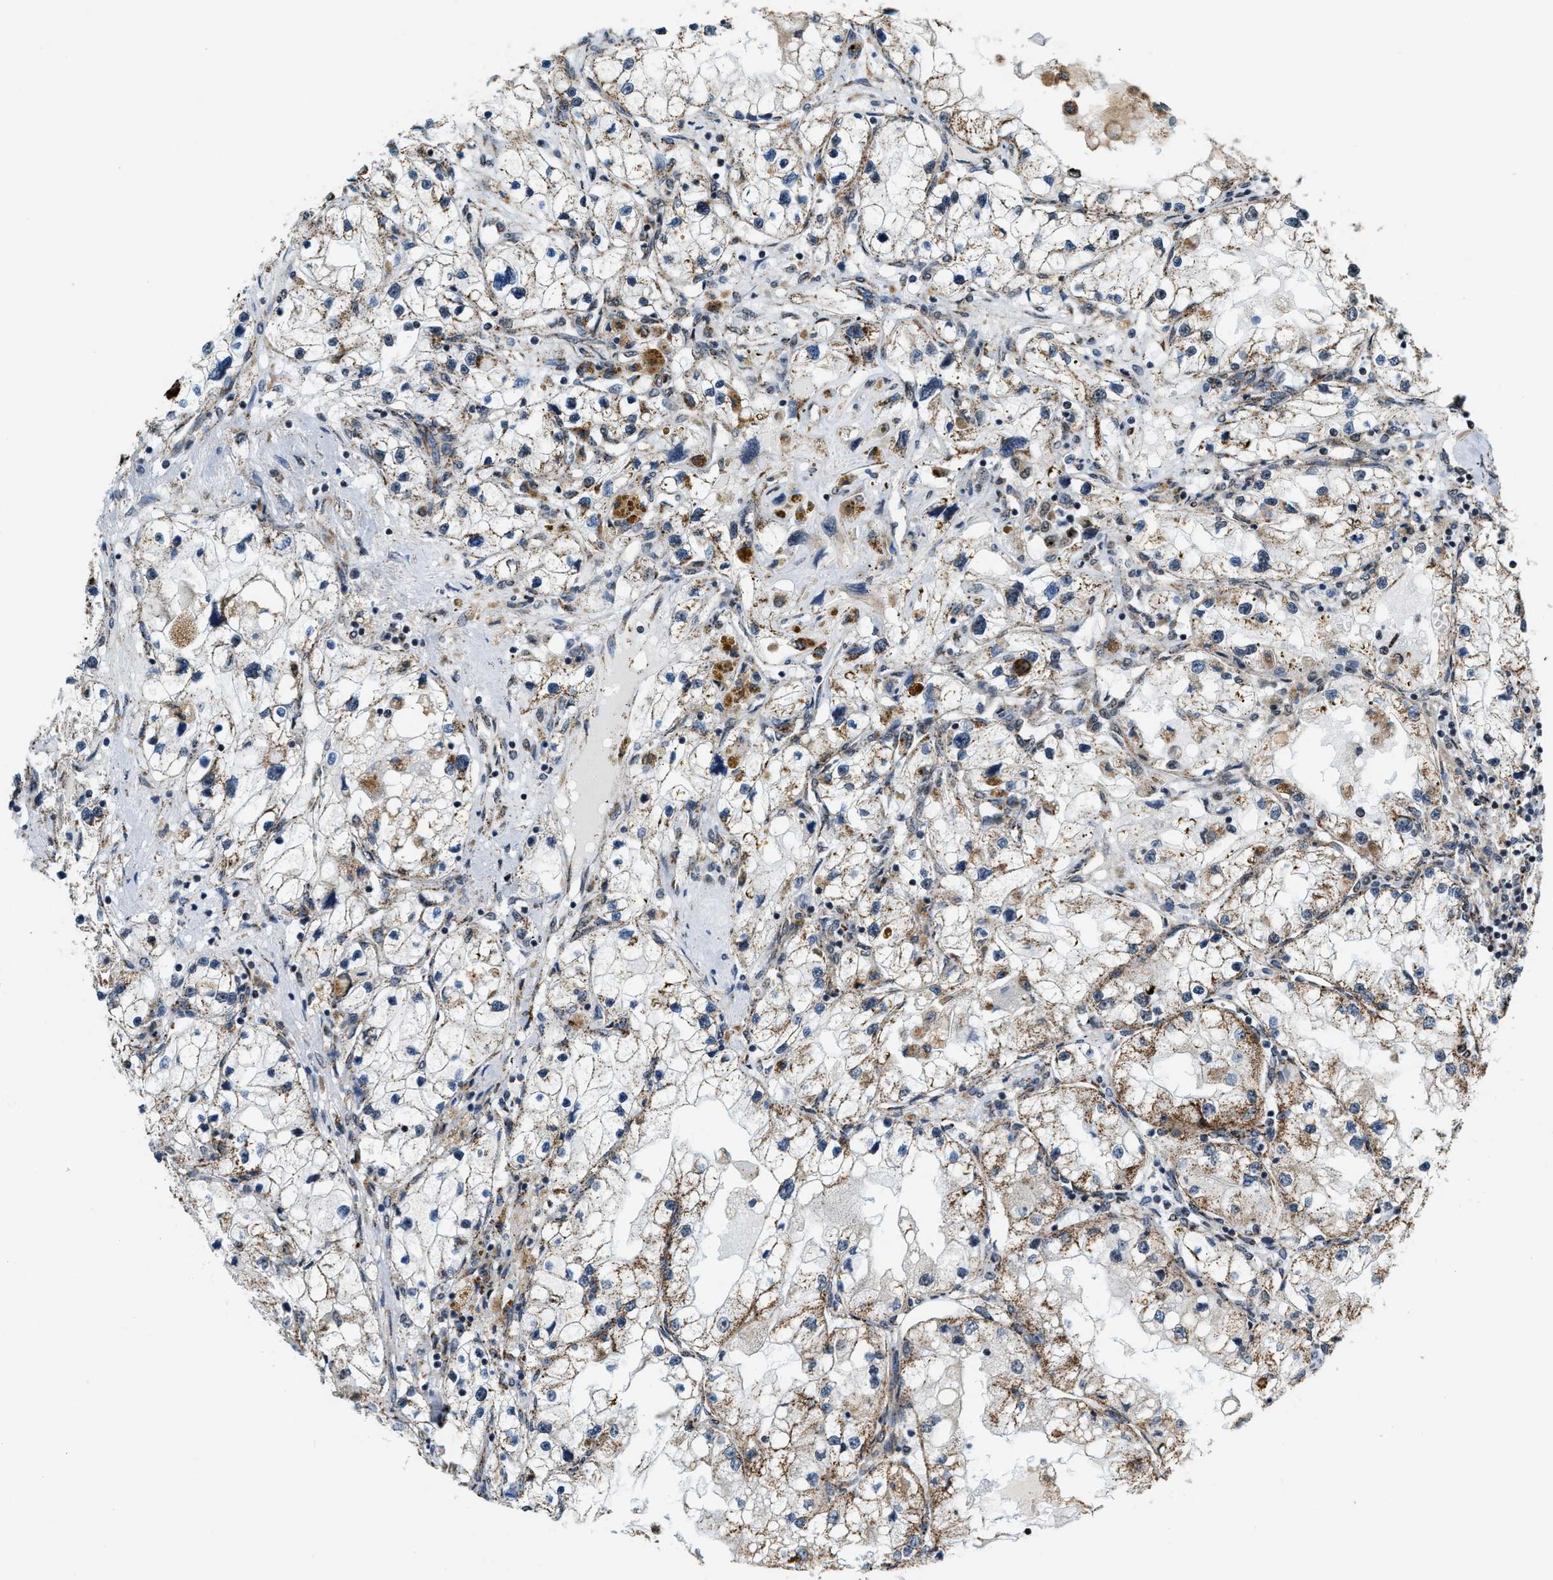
{"staining": {"intensity": "moderate", "quantity": ">75%", "location": "cytoplasmic/membranous"}, "tissue": "renal cancer", "cell_type": "Tumor cells", "image_type": "cancer", "snomed": [{"axis": "morphology", "description": "Adenocarcinoma, NOS"}, {"axis": "topography", "description": "Kidney"}], "caption": "Brown immunohistochemical staining in renal adenocarcinoma demonstrates moderate cytoplasmic/membranous expression in approximately >75% of tumor cells.", "gene": "HIBADH", "patient": {"sex": "male", "age": 68}}